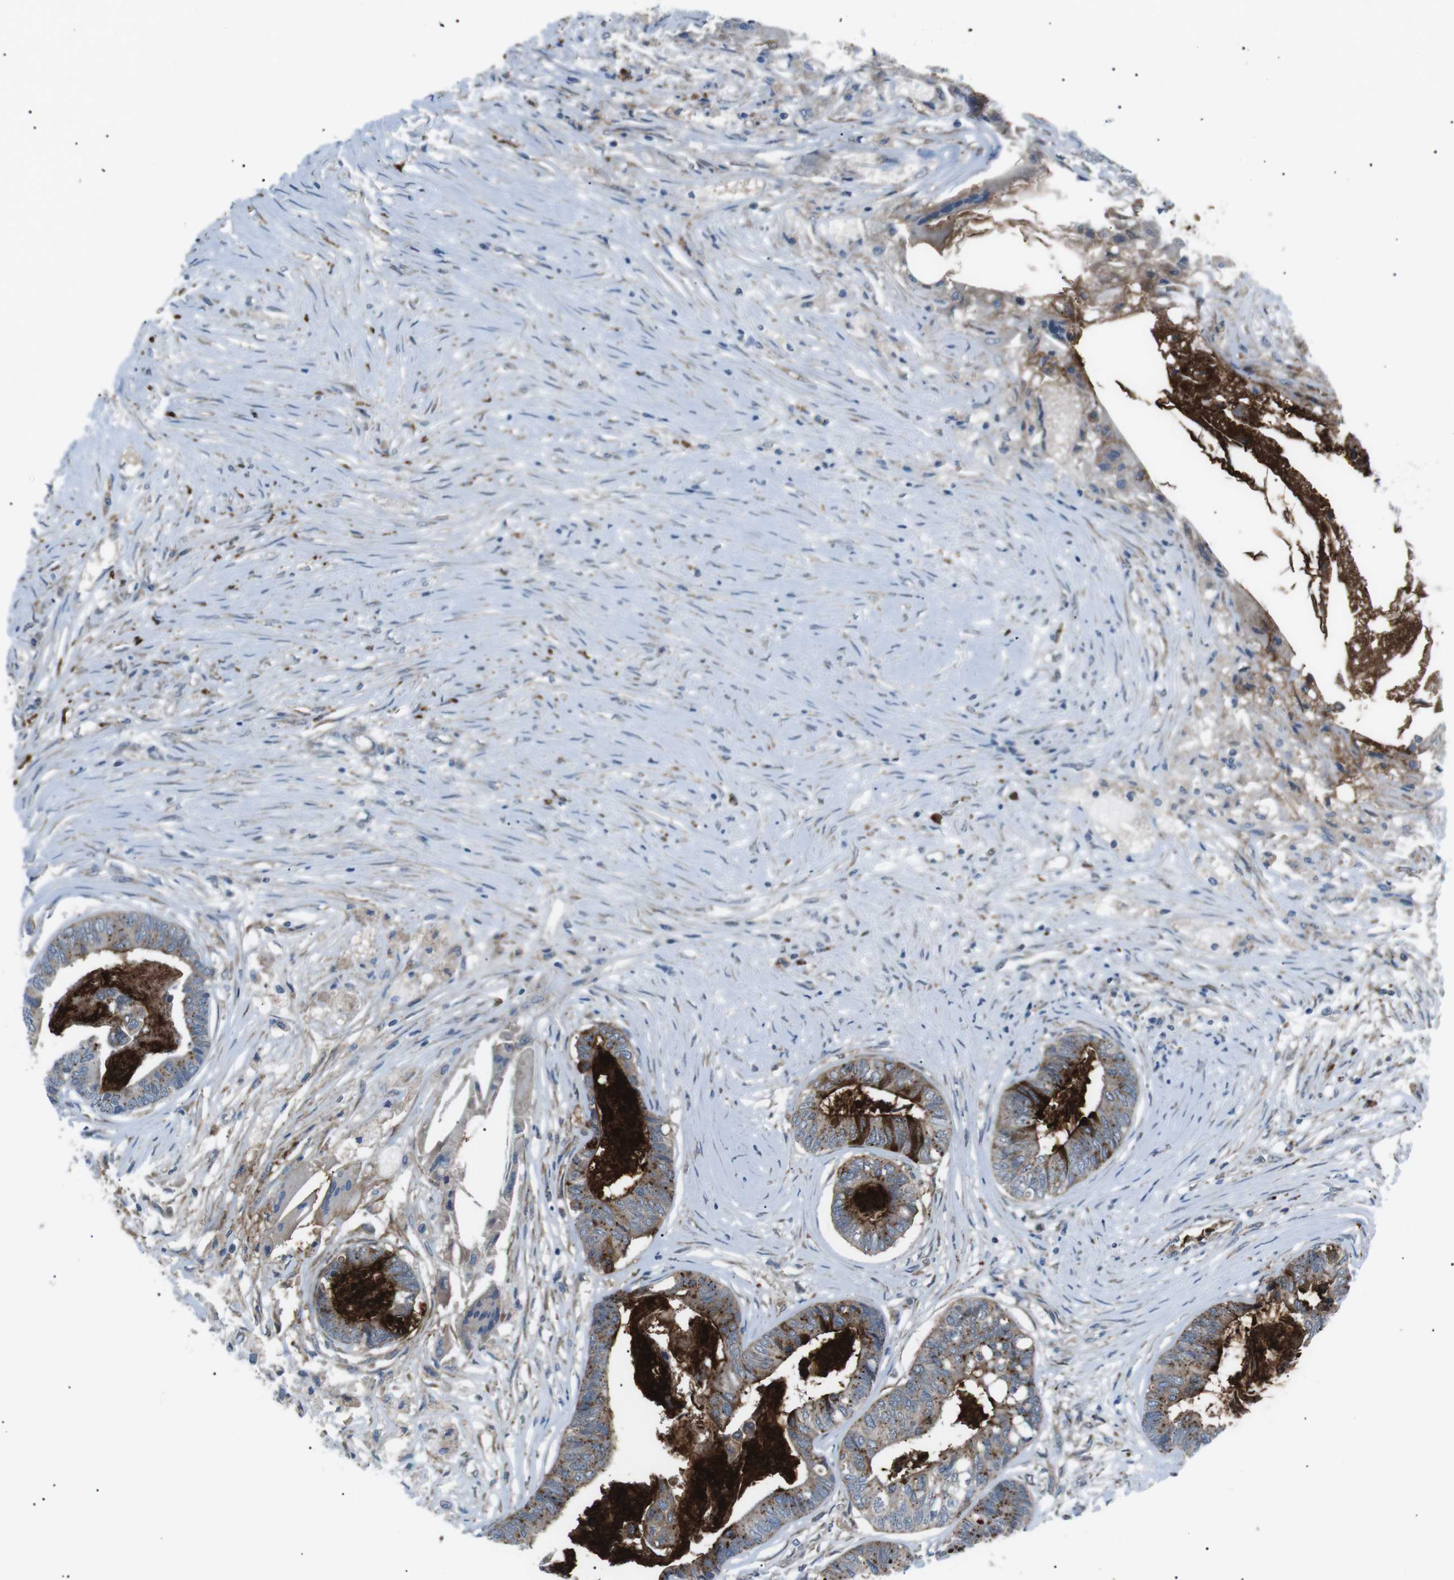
{"staining": {"intensity": "strong", "quantity": "<25%", "location": "cytoplasmic/membranous"}, "tissue": "colorectal cancer", "cell_type": "Tumor cells", "image_type": "cancer", "snomed": [{"axis": "morphology", "description": "Adenocarcinoma, NOS"}, {"axis": "topography", "description": "Rectum"}], "caption": "This micrograph shows colorectal cancer (adenocarcinoma) stained with immunohistochemistry (IHC) to label a protein in brown. The cytoplasmic/membranous of tumor cells show strong positivity for the protein. Nuclei are counter-stained blue.", "gene": "B4GALNT2", "patient": {"sex": "male", "age": 63}}